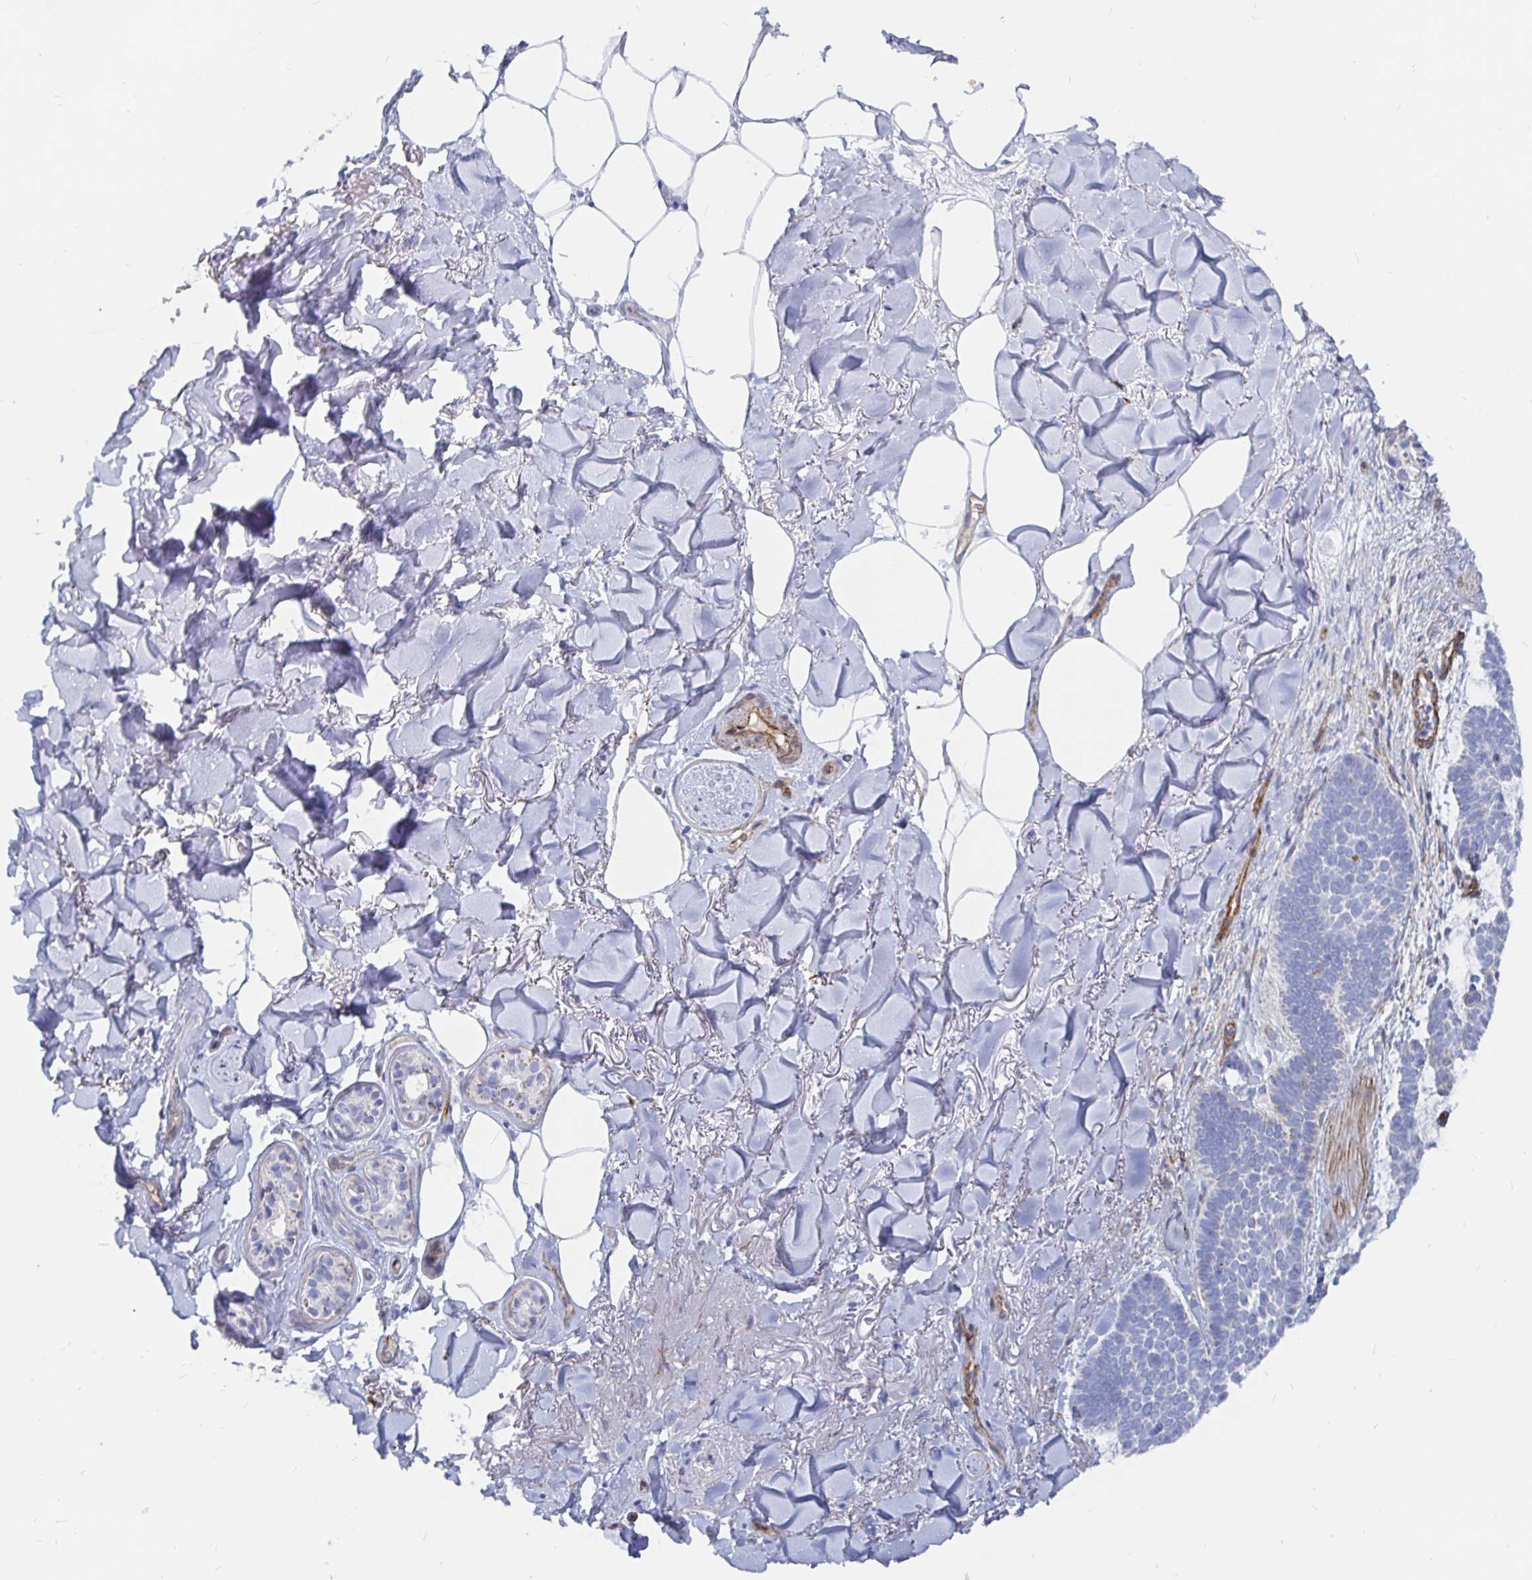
{"staining": {"intensity": "negative", "quantity": "none", "location": "none"}, "tissue": "skin cancer", "cell_type": "Tumor cells", "image_type": "cancer", "snomed": [{"axis": "morphology", "description": "Basal cell carcinoma"}, {"axis": "topography", "description": "Skin"}], "caption": "This is an immunohistochemistry (IHC) image of human skin basal cell carcinoma. There is no expression in tumor cells.", "gene": "COX16", "patient": {"sex": "female", "age": 82}}